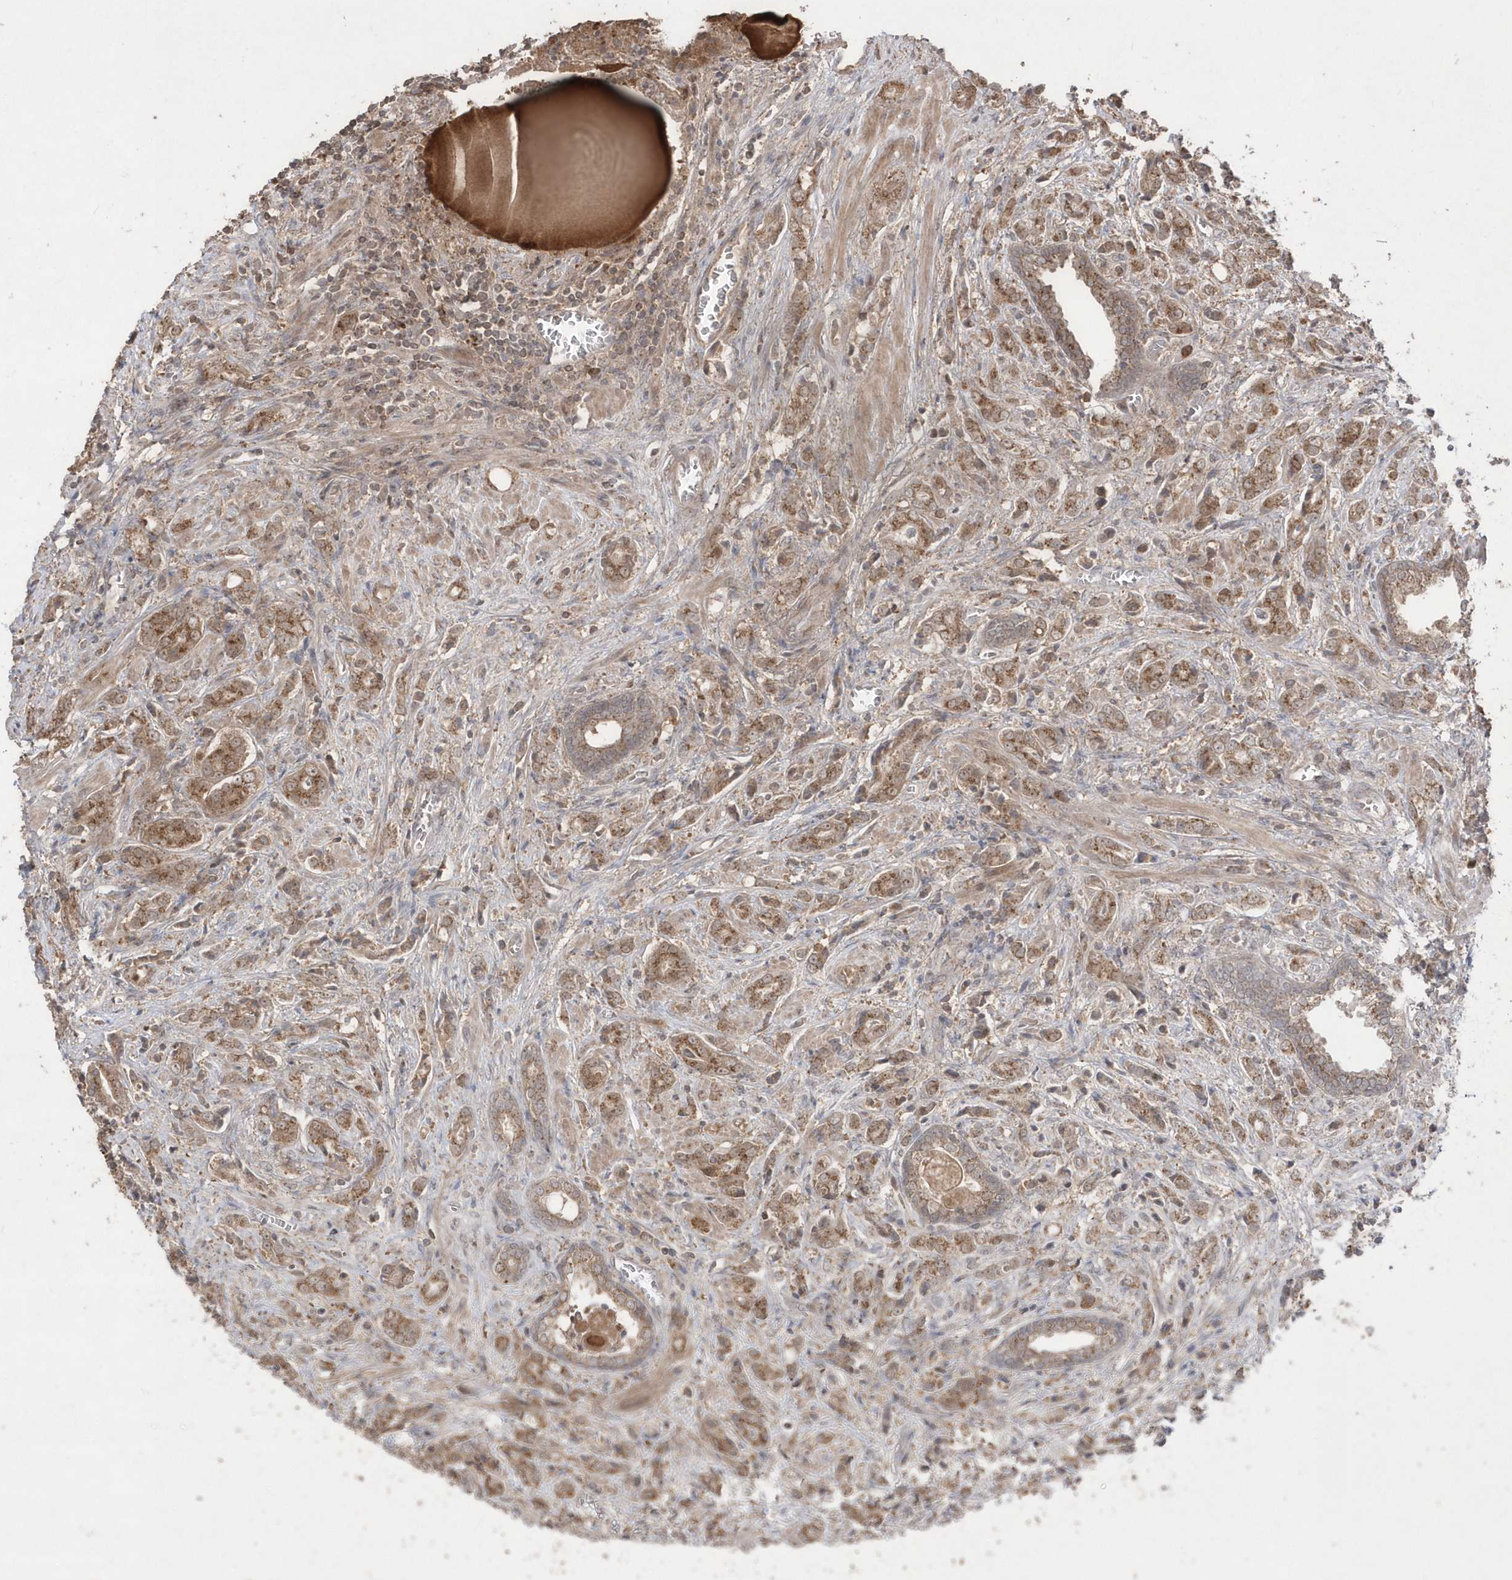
{"staining": {"intensity": "moderate", "quantity": ">75%", "location": "cytoplasmic/membranous"}, "tissue": "prostate cancer", "cell_type": "Tumor cells", "image_type": "cancer", "snomed": [{"axis": "morphology", "description": "Adenocarcinoma, High grade"}, {"axis": "topography", "description": "Prostate"}], "caption": "Adenocarcinoma (high-grade) (prostate) stained with DAB (3,3'-diaminobenzidine) IHC displays medium levels of moderate cytoplasmic/membranous positivity in approximately >75% of tumor cells.", "gene": "GEMIN6", "patient": {"sex": "male", "age": 57}}